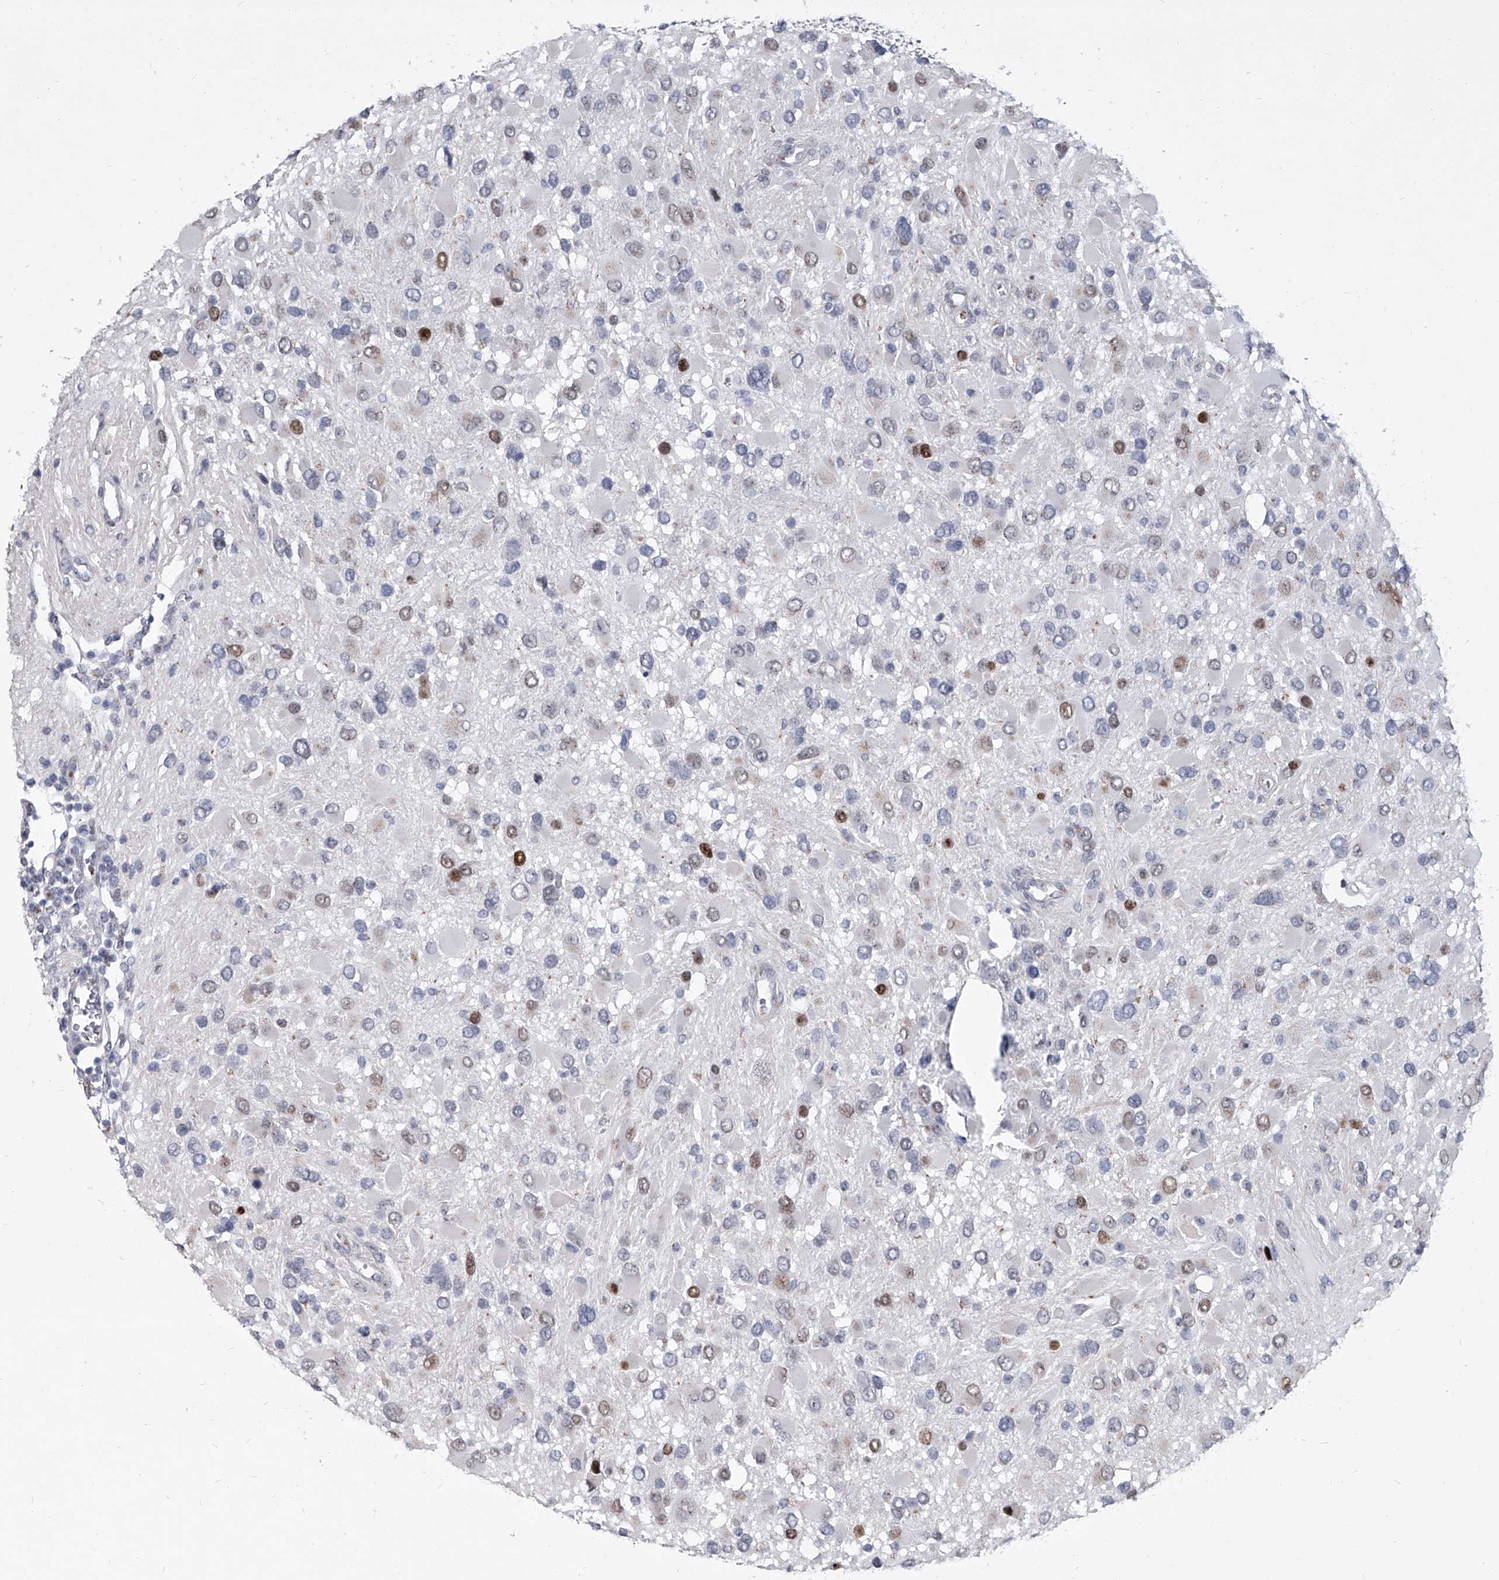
{"staining": {"intensity": "moderate", "quantity": "<25%", "location": "nuclear"}, "tissue": "glioma", "cell_type": "Tumor cells", "image_type": "cancer", "snomed": [{"axis": "morphology", "description": "Glioma, malignant, High grade"}, {"axis": "topography", "description": "Brain"}], "caption": "Protein expression by immunohistochemistry exhibits moderate nuclear positivity in about <25% of tumor cells in malignant glioma (high-grade).", "gene": "EVA1C", "patient": {"sex": "male", "age": 53}}